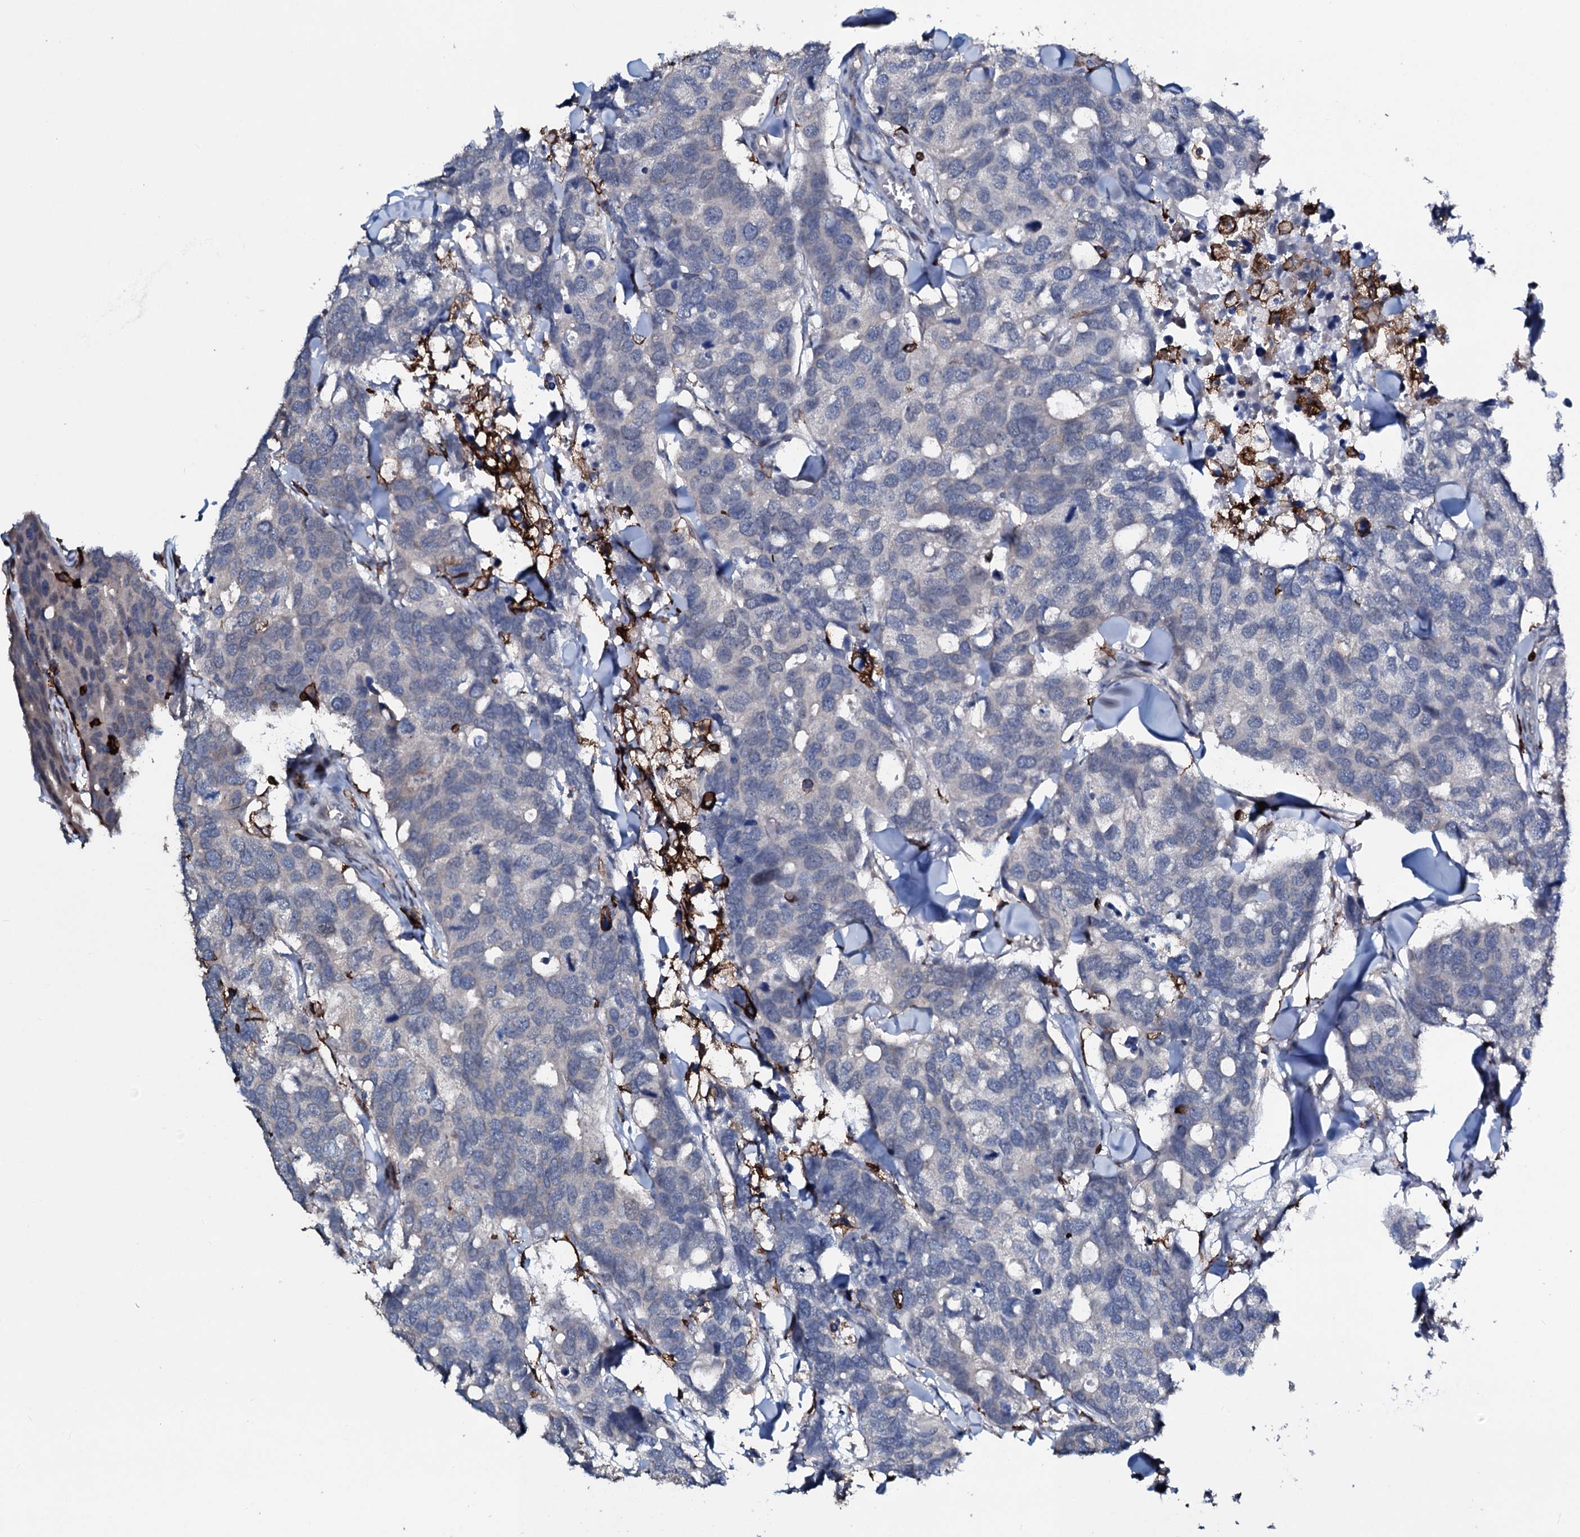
{"staining": {"intensity": "negative", "quantity": "none", "location": "none"}, "tissue": "breast cancer", "cell_type": "Tumor cells", "image_type": "cancer", "snomed": [{"axis": "morphology", "description": "Duct carcinoma"}, {"axis": "topography", "description": "Breast"}], "caption": "Breast cancer was stained to show a protein in brown. There is no significant positivity in tumor cells. The staining is performed using DAB brown chromogen with nuclei counter-stained in using hematoxylin.", "gene": "OGFOD2", "patient": {"sex": "female", "age": 83}}